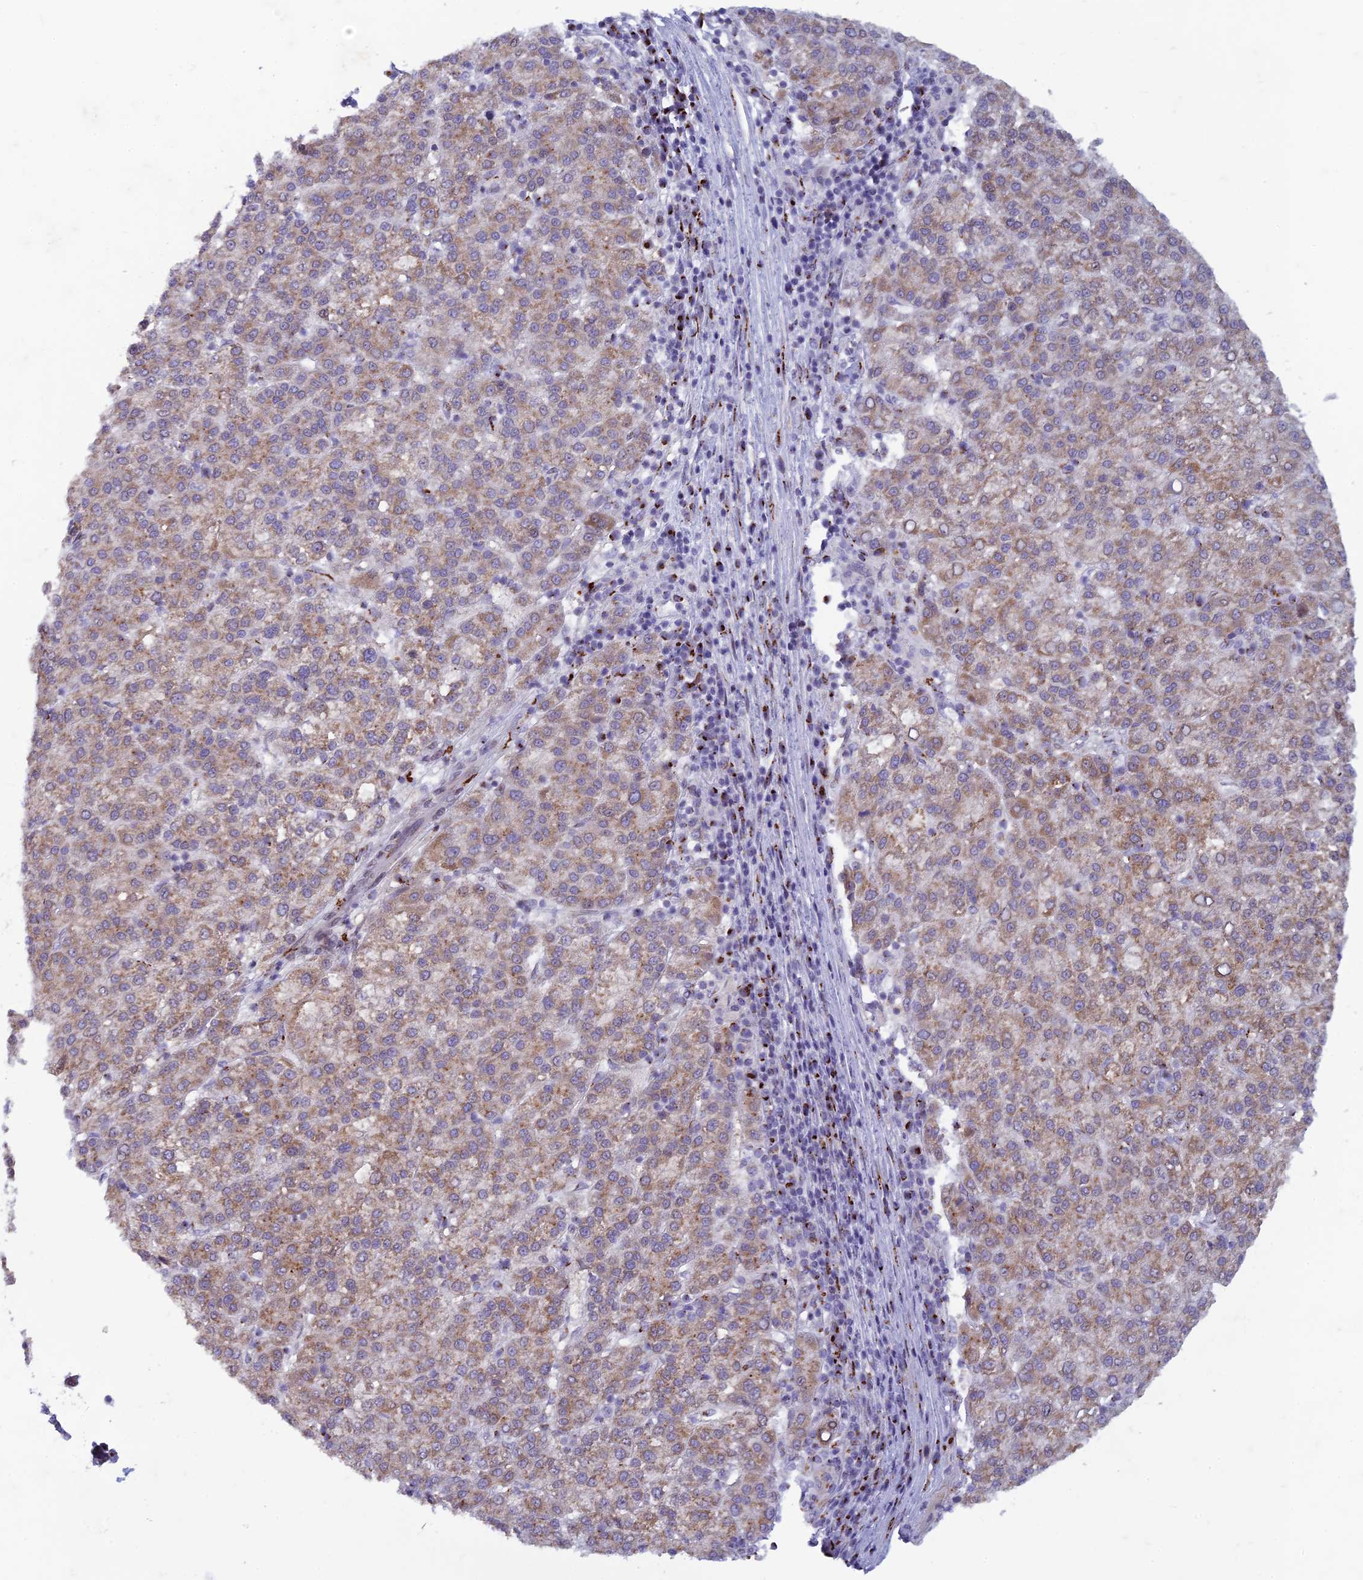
{"staining": {"intensity": "moderate", "quantity": ">75%", "location": "cytoplasmic/membranous"}, "tissue": "liver cancer", "cell_type": "Tumor cells", "image_type": "cancer", "snomed": [{"axis": "morphology", "description": "Carcinoma, Hepatocellular, NOS"}, {"axis": "topography", "description": "Liver"}], "caption": "High-magnification brightfield microscopy of liver cancer (hepatocellular carcinoma) stained with DAB (brown) and counterstained with hematoxylin (blue). tumor cells exhibit moderate cytoplasmic/membranous expression is present in approximately>75% of cells.", "gene": "FAM3C", "patient": {"sex": "female", "age": 58}}